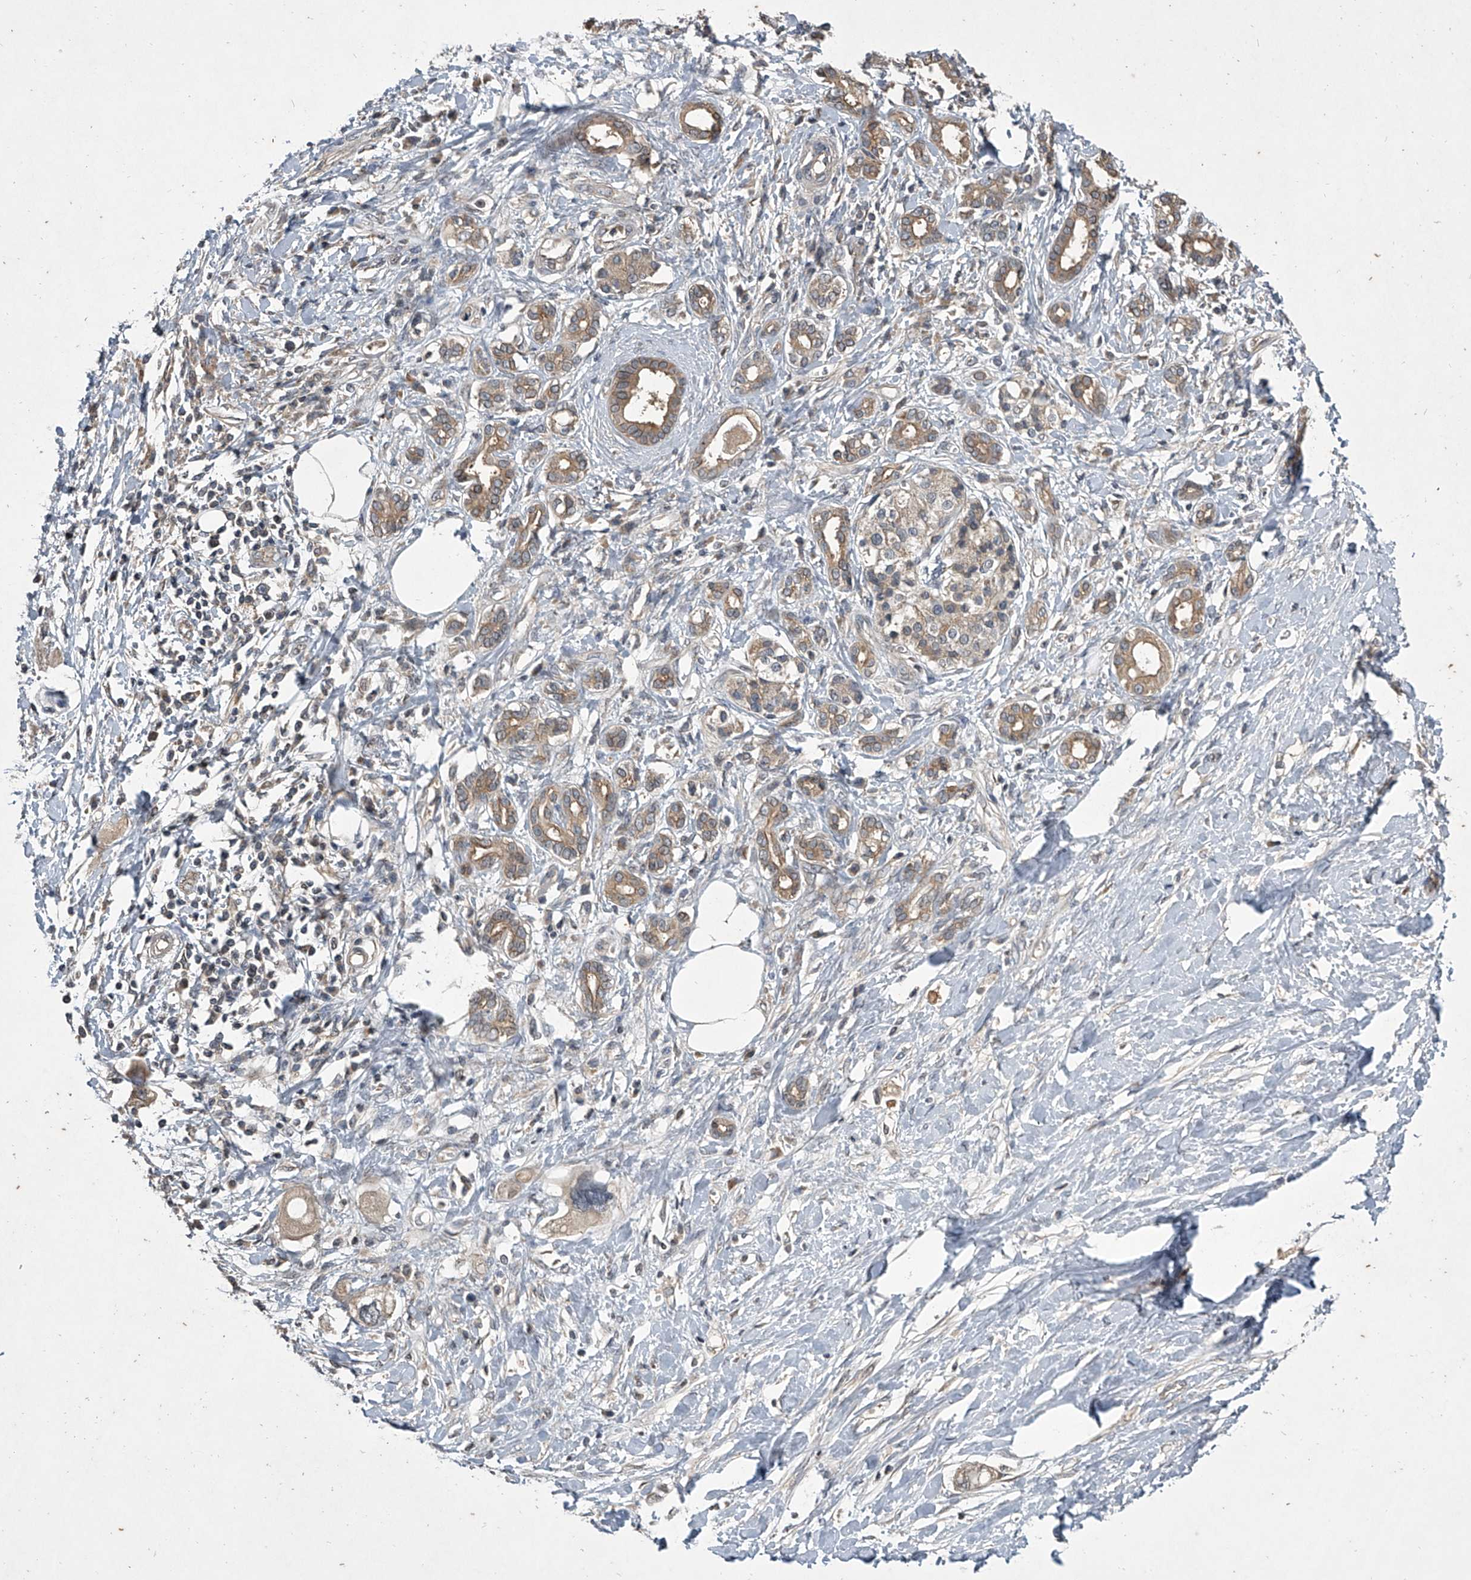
{"staining": {"intensity": "moderate", "quantity": ">75%", "location": "cytoplasmic/membranous"}, "tissue": "pancreatic cancer", "cell_type": "Tumor cells", "image_type": "cancer", "snomed": [{"axis": "morphology", "description": "Adenocarcinoma, NOS"}, {"axis": "topography", "description": "Pancreas"}], "caption": "Immunohistochemical staining of adenocarcinoma (pancreatic) reveals moderate cytoplasmic/membranous protein staining in about >75% of tumor cells. The staining was performed using DAB (3,3'-diaminobenzidine) to visualize the protein expression in brown, while the nuclei were stained in blue with hematoxylin (Magnification: 20x).", "gene": "NFS1", "patient": {"sex": "female", "age": 56}}